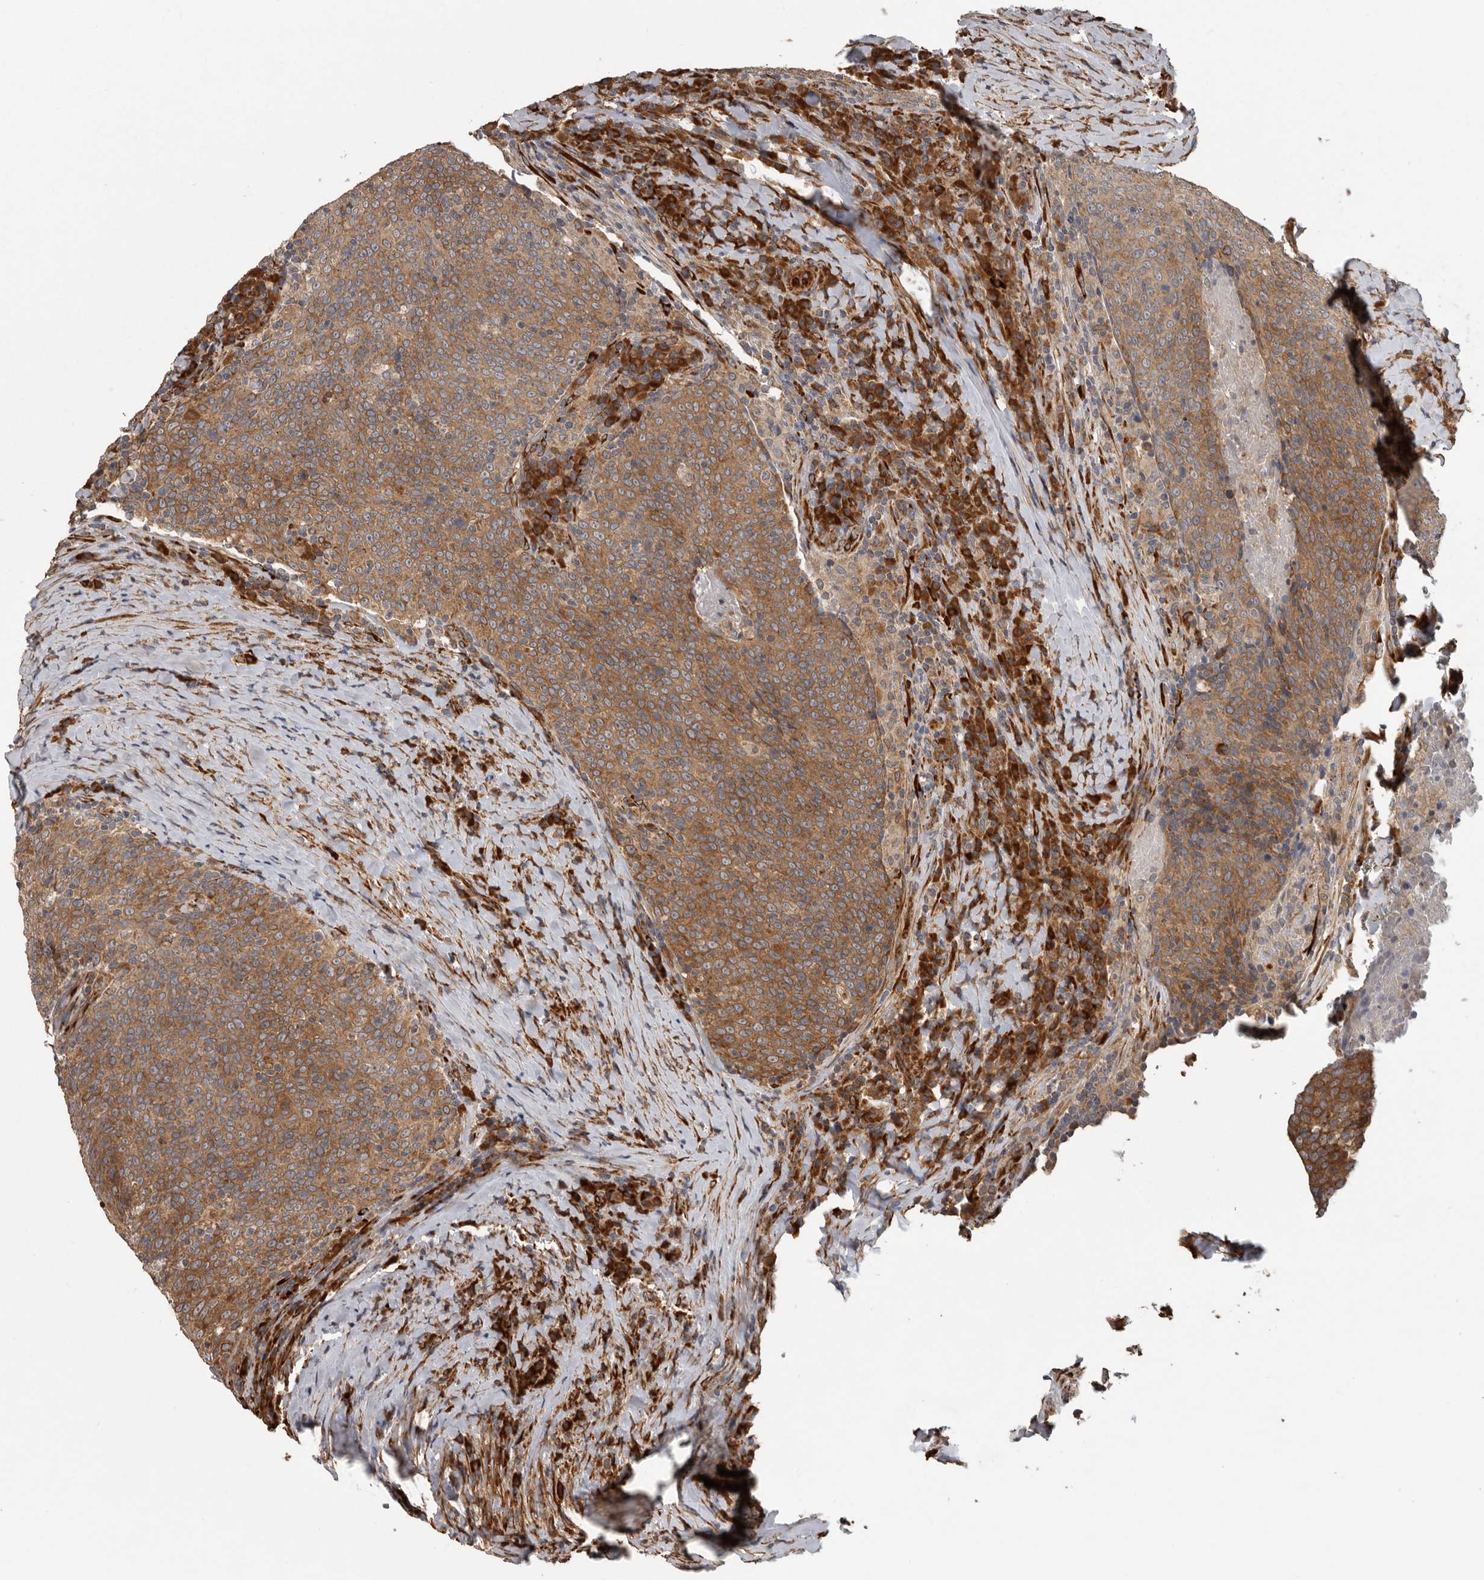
{"staining": {"intensity": "moderate", "quantity": ">75%", "location": "cytoplasmic/membranous"}, "tissue": "head and neck cancer", "cell_type": "Tumor cells", "image_type": "cancer", "snomed": [{"axis": "morphology", "description": "Squamous cell carcinoma, NOS"}, {"axis": "morphology", "description": "Squamous cell carcinoma, metastatic, NOS"}, {"axis": "topography", "description": "Lymph node"}, {"axis": "topography", "description": "Head-Neck"}], "caption": "The immunohistochemical stain highlights moderate cytoplasmic/membranous staining in tumor cells of head and neck cancer (squamous cell carcinoma) tissue.", "gene": "CEP350", "patient": {"sex": "male", "age": 62}}